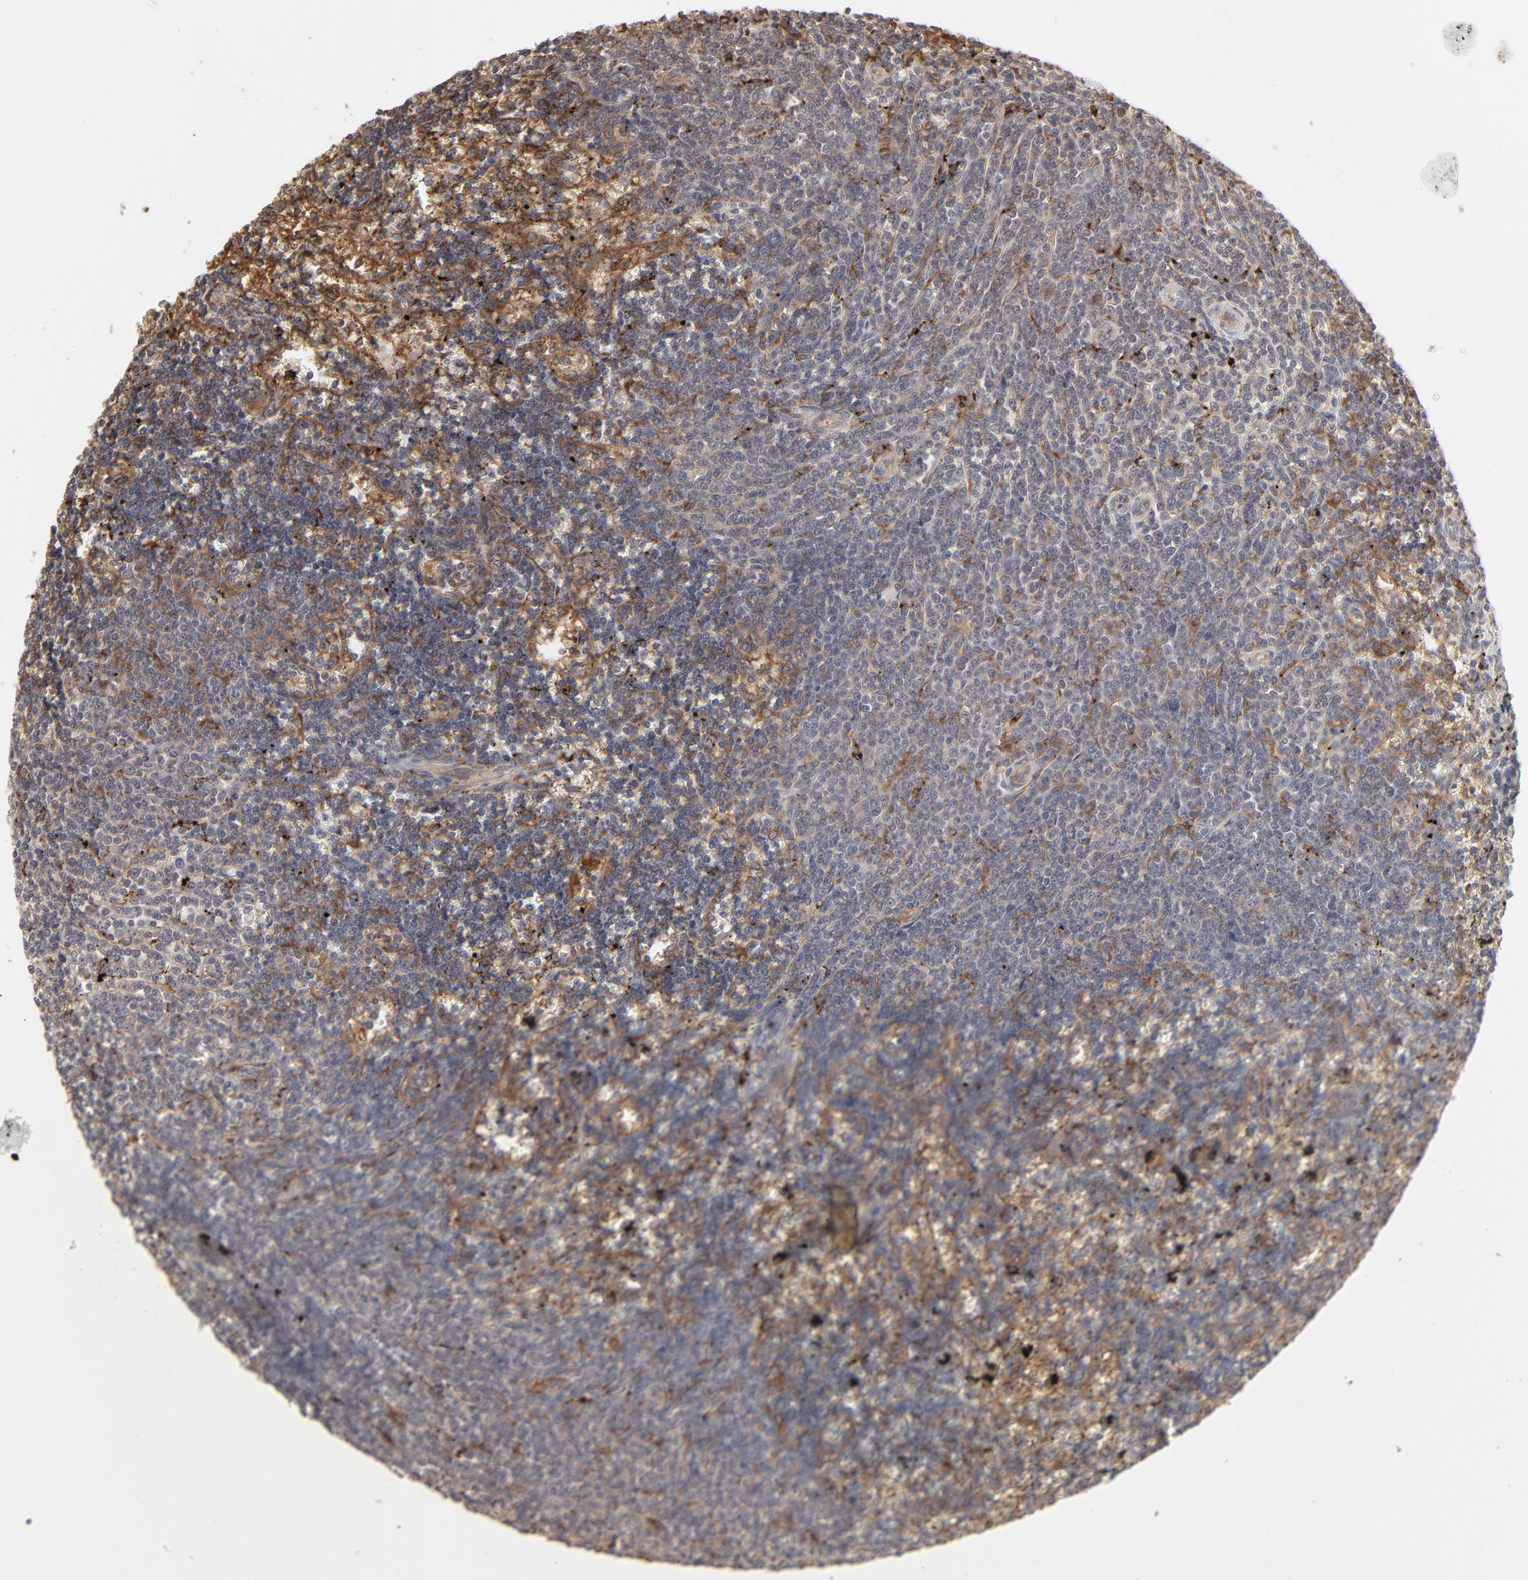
{"staining": {"intensity": "moderate", "quantity": "25%-75%", "location": "cytoplasmic/membranous"}, "tissue": "lymphoma", "cell_type": "Tumor cells", "image_type": "cancer", "snomed": [{"axis": "morphology", "description": "Malignant lymphoma, non-Hodgkin's type, Low grade"}, {"axis": "topography", "description": "Spleen"}], "caption": "The micrograph shows immunohistochemical staining of lymphoma. There is moderate cytoplasmic/membranous positivity is identified in about 25%-75% of tumor cells.", "gene": "RAB5C", "patient": {"sex": "male", "age": 60}}